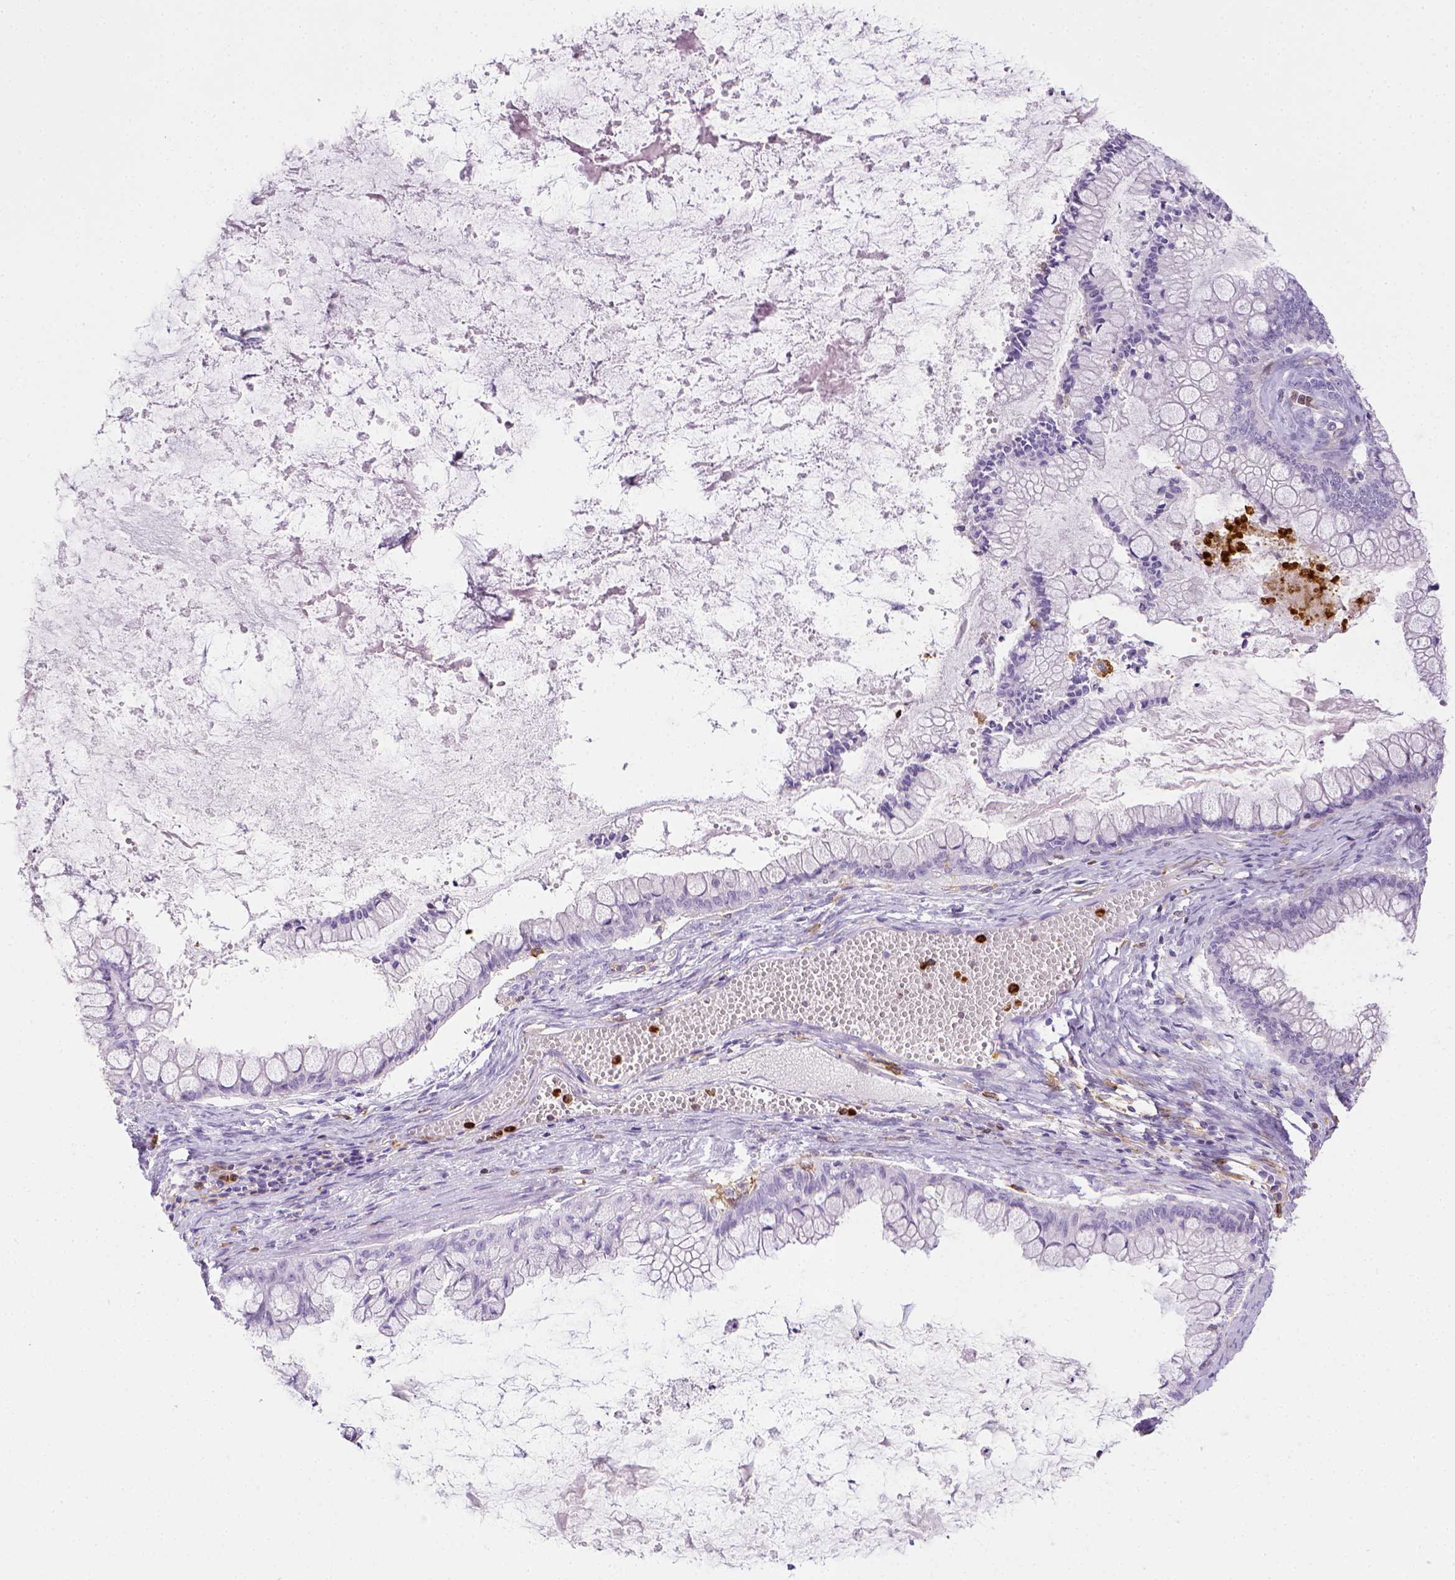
{"staining": {"intensity": "negative", "quantity": "none", "location": "none"}, "tissue": "ovarian cancer", "cell_type": "Tumor cells", "image_type": "cancer", "snomed": [{"axis": "morphology", "description": "Cystadenocarcinoma, mucinous, NOS"}, {"axis": "topography", "description": "Ovary"}], "caption": "A high-resolution photomicrograph shows IHC staining of mucinous cystadenocarcinoma (ovarian), which reveals no significant staining in tumor cells.", "gene": "ITGAM", "patient": {"sex": "female", "age": 67}}